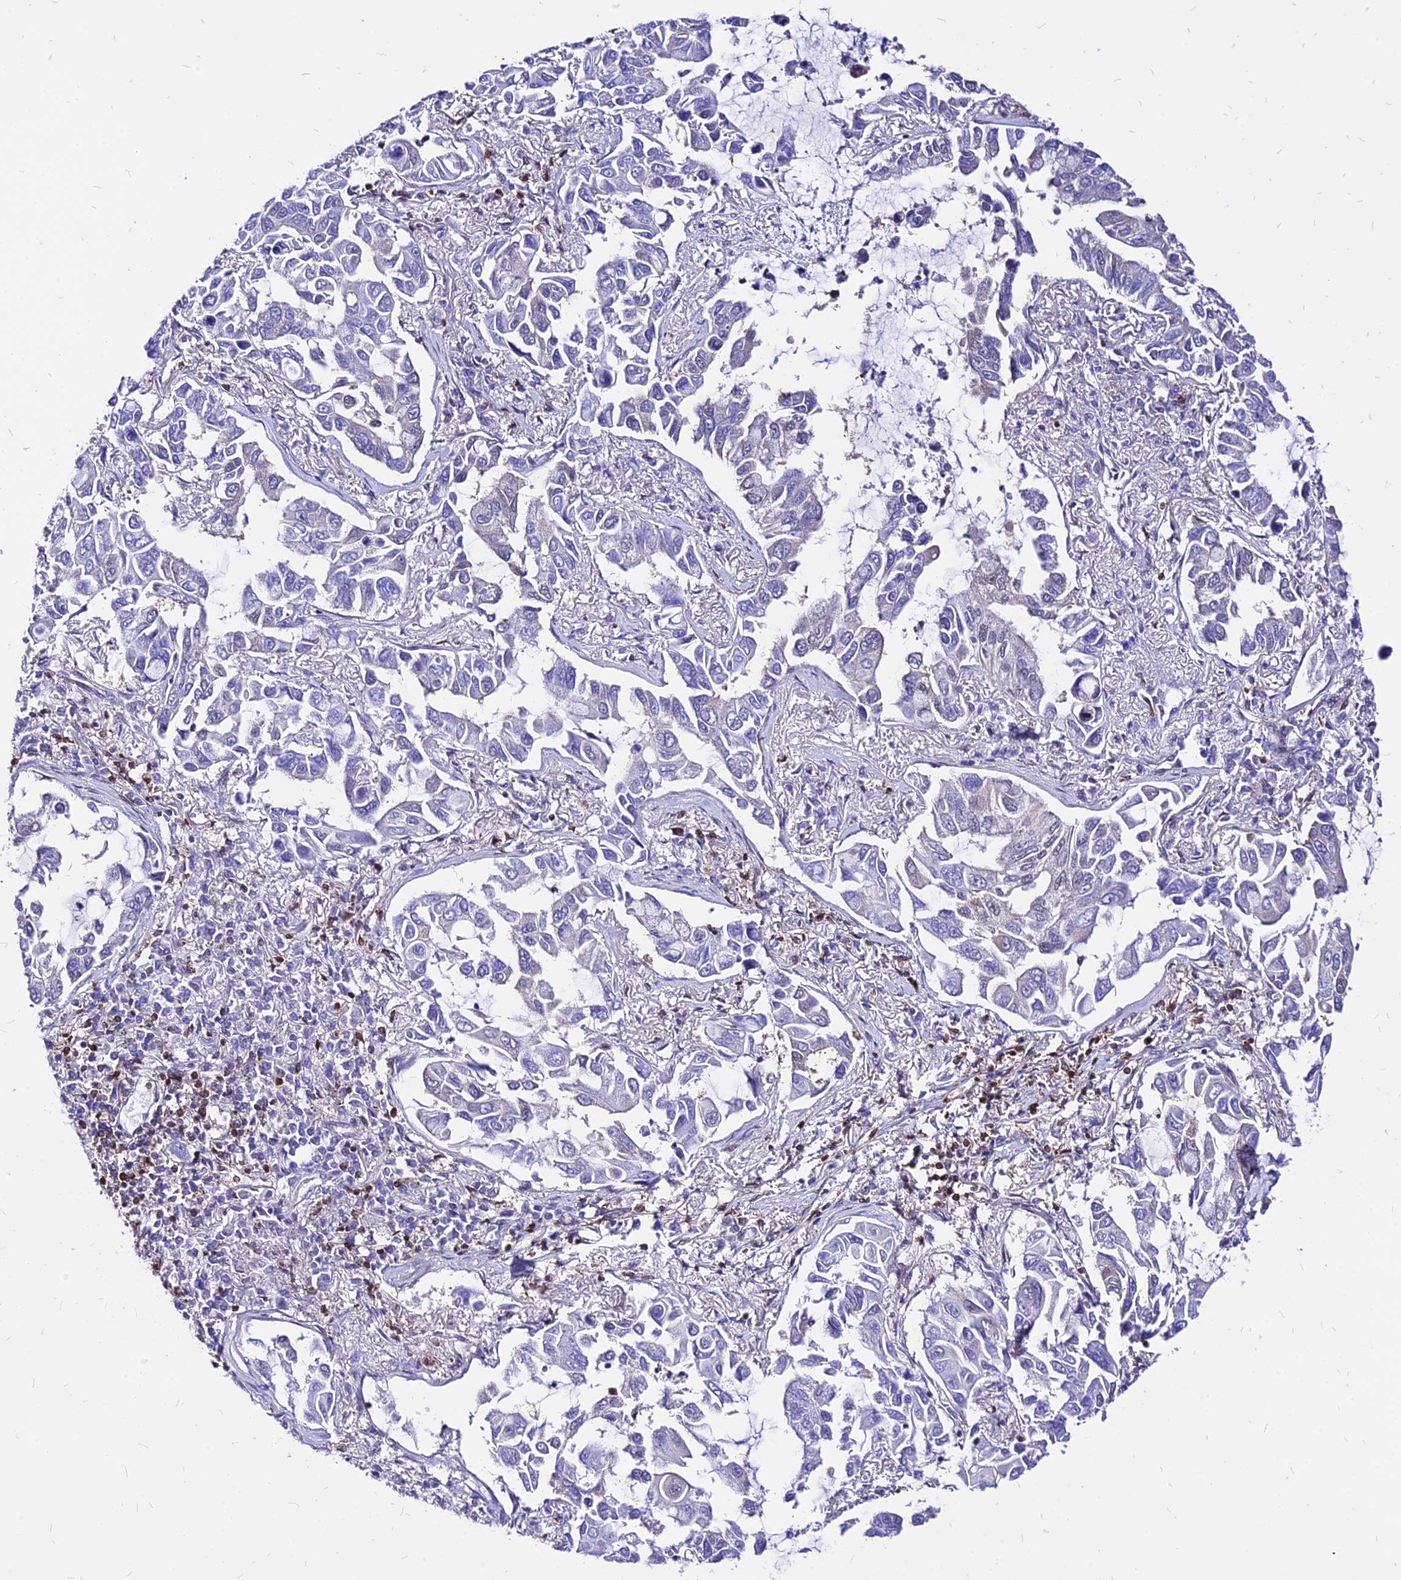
{"staining": {"intensity": "weak", "quantity": "<25%", "location": "nuclear"}, "tissue": "lung cancer", "cell_type": "Tumor cells", "image_type": "cancer", "snomed": [{"axis": "morphology", "description": "Adenocarcinoma, NOS"}, {"axis": "topography", "description": "Lung"}], "caption": "Lung cancer (adenocarcinoma) was stained to show a protein in brown. There is no significant expression in tumor cells.", "gene": "PAXX", "patient": {"sex": "male", "age": 64}}